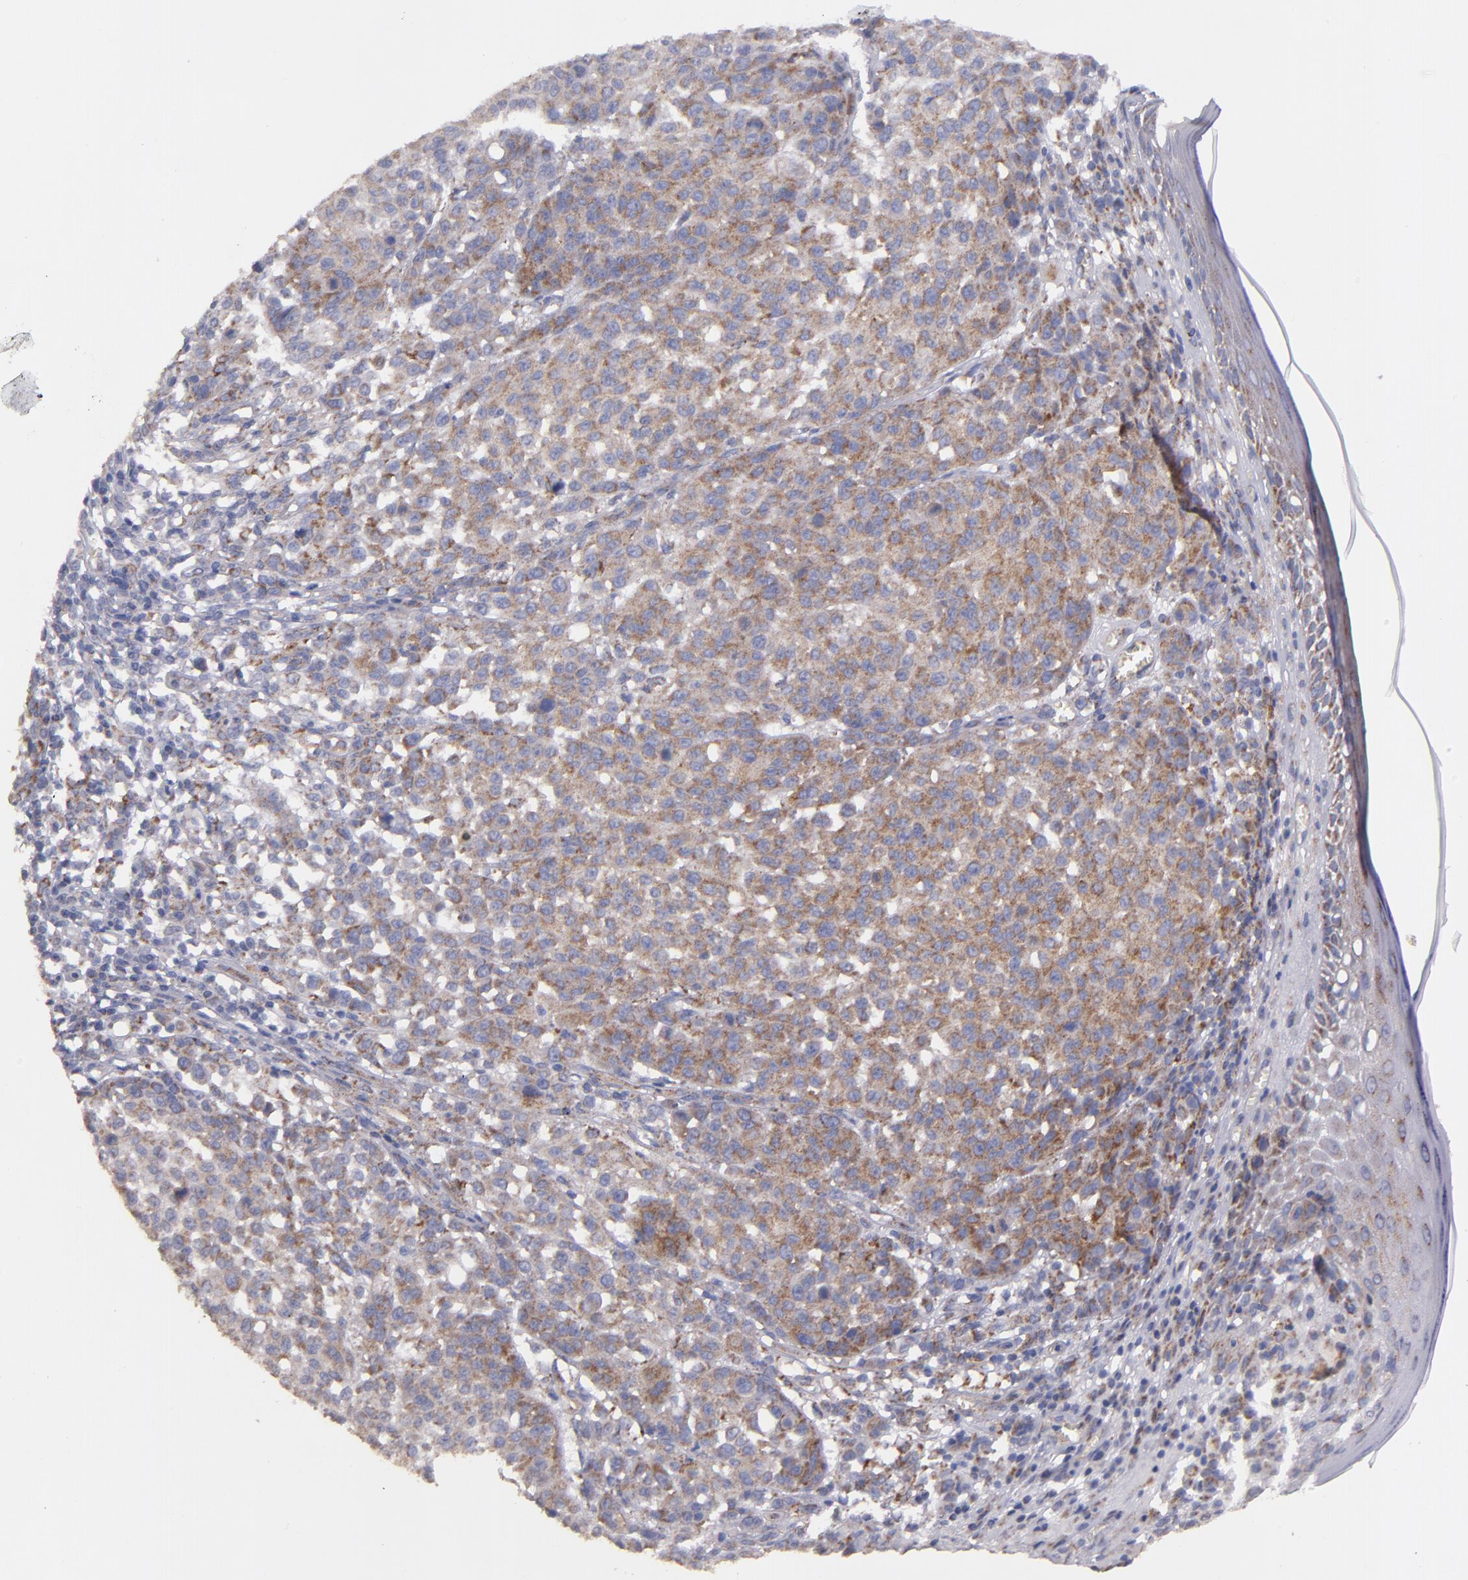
{"staining": {"intensity": "weak", "quantity": ">75%", "location": "cytoplasmic/membranous"}, "tissue": "melanoma", "cell_type": "Tumor cells", "image_type": "cancer", "snomed": [{"axis": "morphology", "description": "Malignant melanoma, NOS"}, {"axis": "topography", "description": "Skin"}], "caption": "Brown immunohistochemical staining in malignant melanoma exhibits weak cytoplasmic/membranous staining in about >75% of tumor cells.", "gene": "CLTA", "patient": {"sex": "female", "age": 49}}